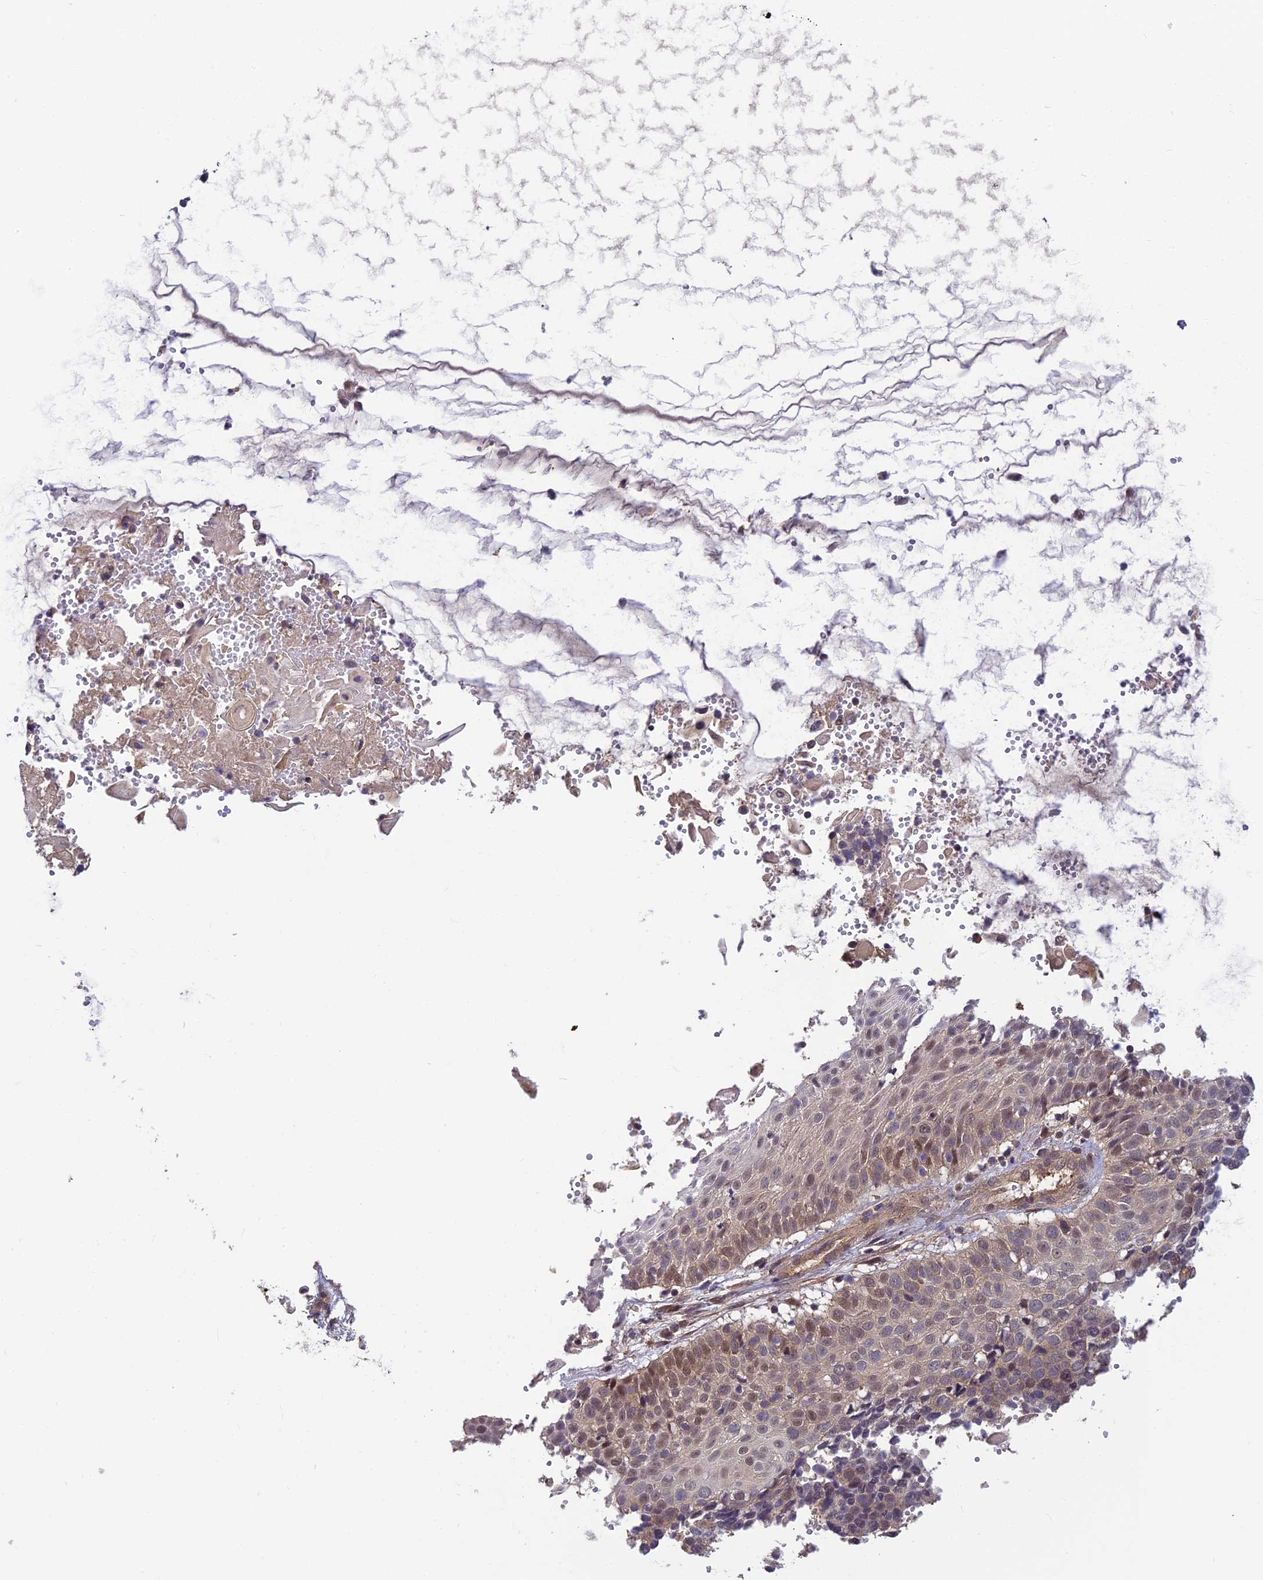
{"staining": {"intensity": "weak", "quantity": "<25%", "location": "cytoplasmic/membranous,nuclear"}, "tissue": "cervical cancer", "cell_type": "Tumor cells", "image_type": "cancer", "snomed": [{"axis": "morphology", "description": "Squamous cell carcinoma, NOS"}, {"axis": "topography", "description": "Cervix"}], "caption": "The photomicrograph exhibits no staining of tumor cells in cervical cancer (squamous cell carcinoma). The staining was performed using DAB (3,3'-diaminobenzidine) to visualize the protein expression in brown, while the nuclei were stained in blue with hematoxylin (Magnification: 20x).", "gene": "PIKFYVE", "patient": {"sex": "female", "age": 39}}